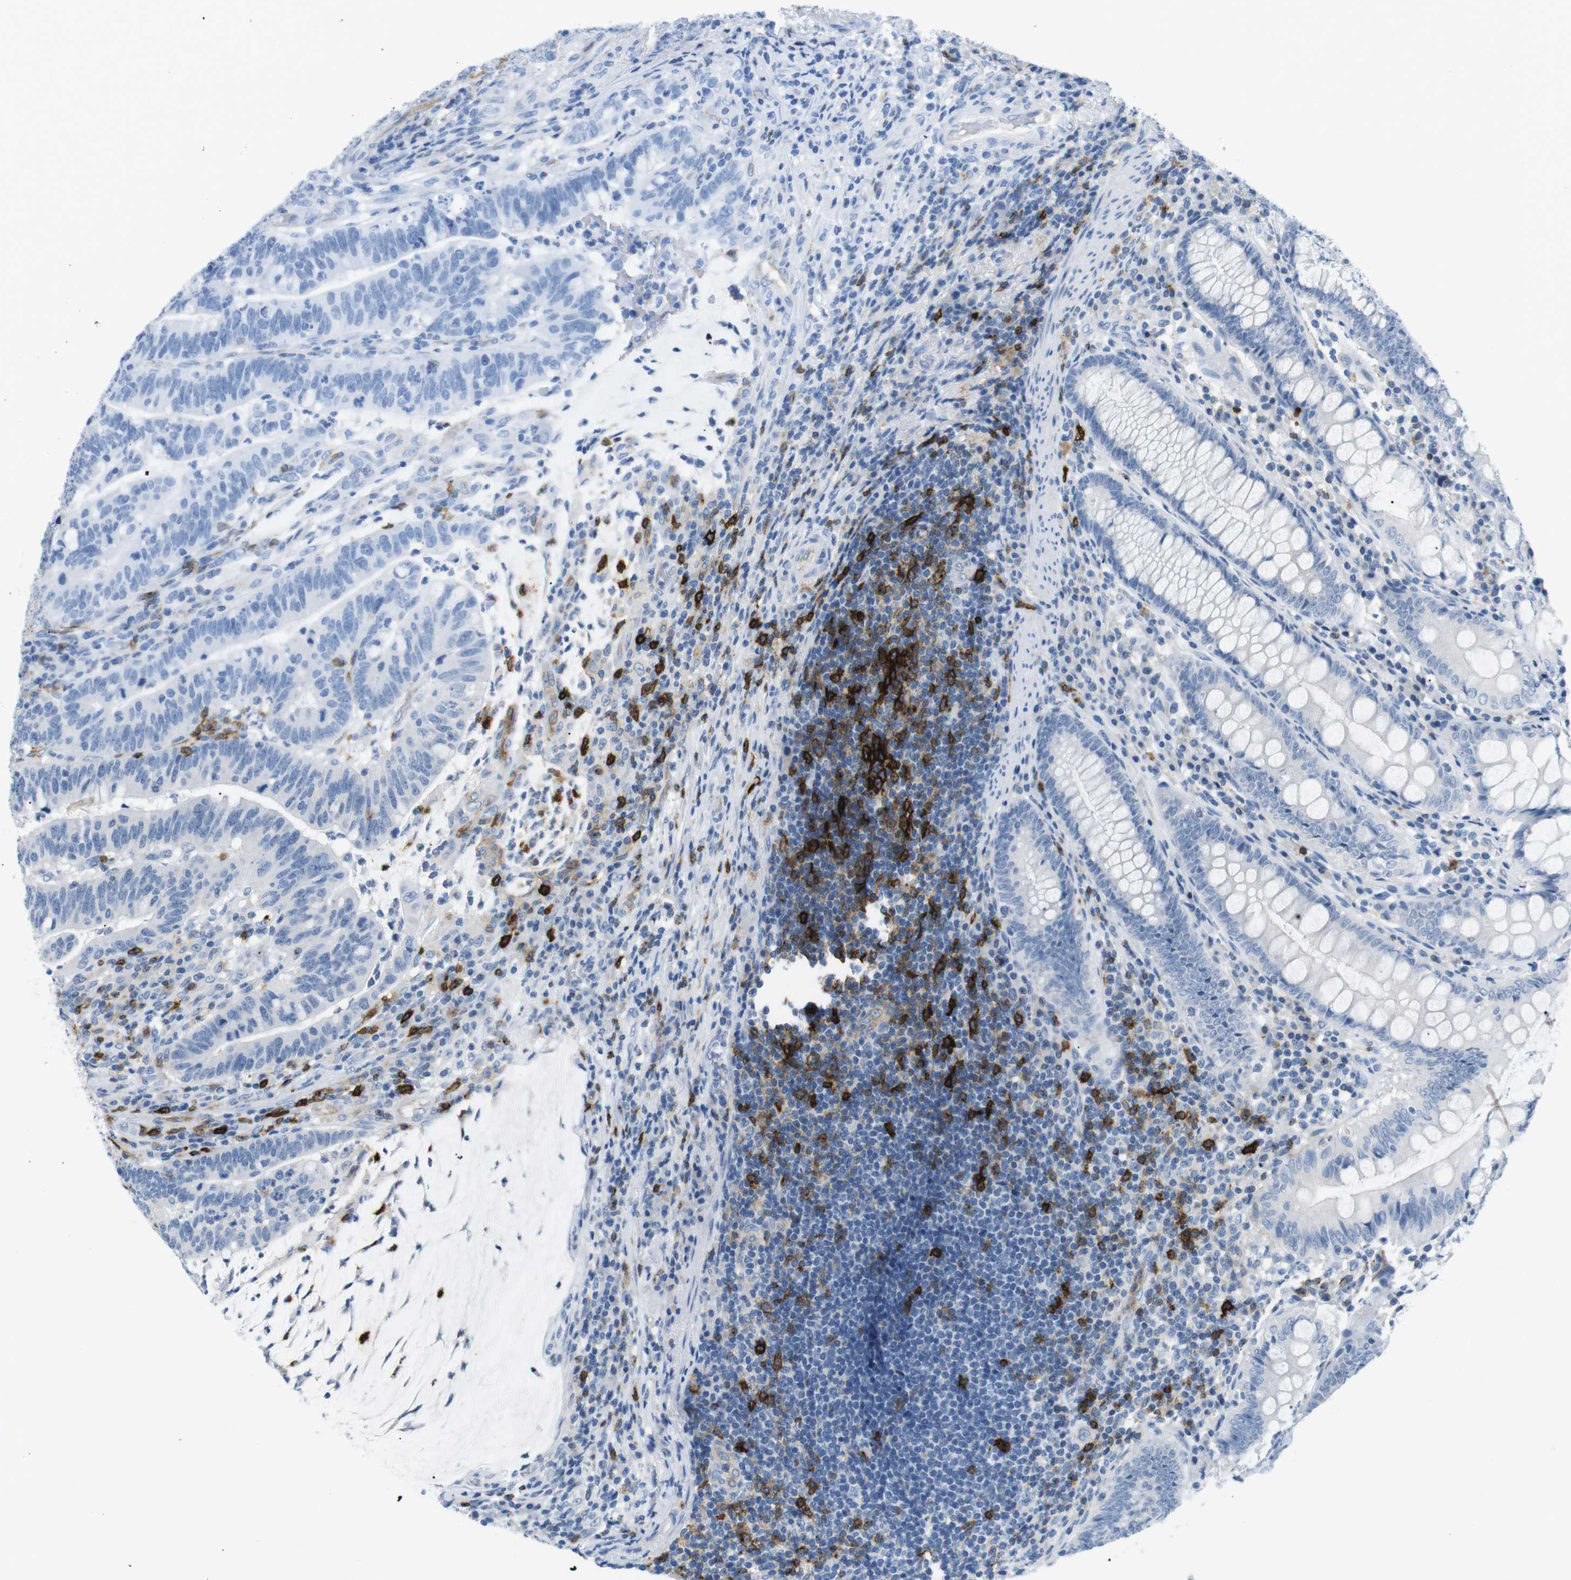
{"staining": {"intensity": "negative", "quantity": "none", "location": "none"}, "tissue": "colorectal cancer", "cell_type": "Tumor cells", "image_type": "cancer", "snomed": [{"axis": "morphology", "description": "Normal tissue, NOS"}, {"axis": "morphology", "description": "Adenocarcinoma, NOS"}, {"axis": "topography", "description": "Colon"}], "caption": "Tumor cells are negative for protein expression in human colorectal adenocarcinoma.", "gene": "TNFRSF4", "patient": {"sex": "female", "age": 66}}